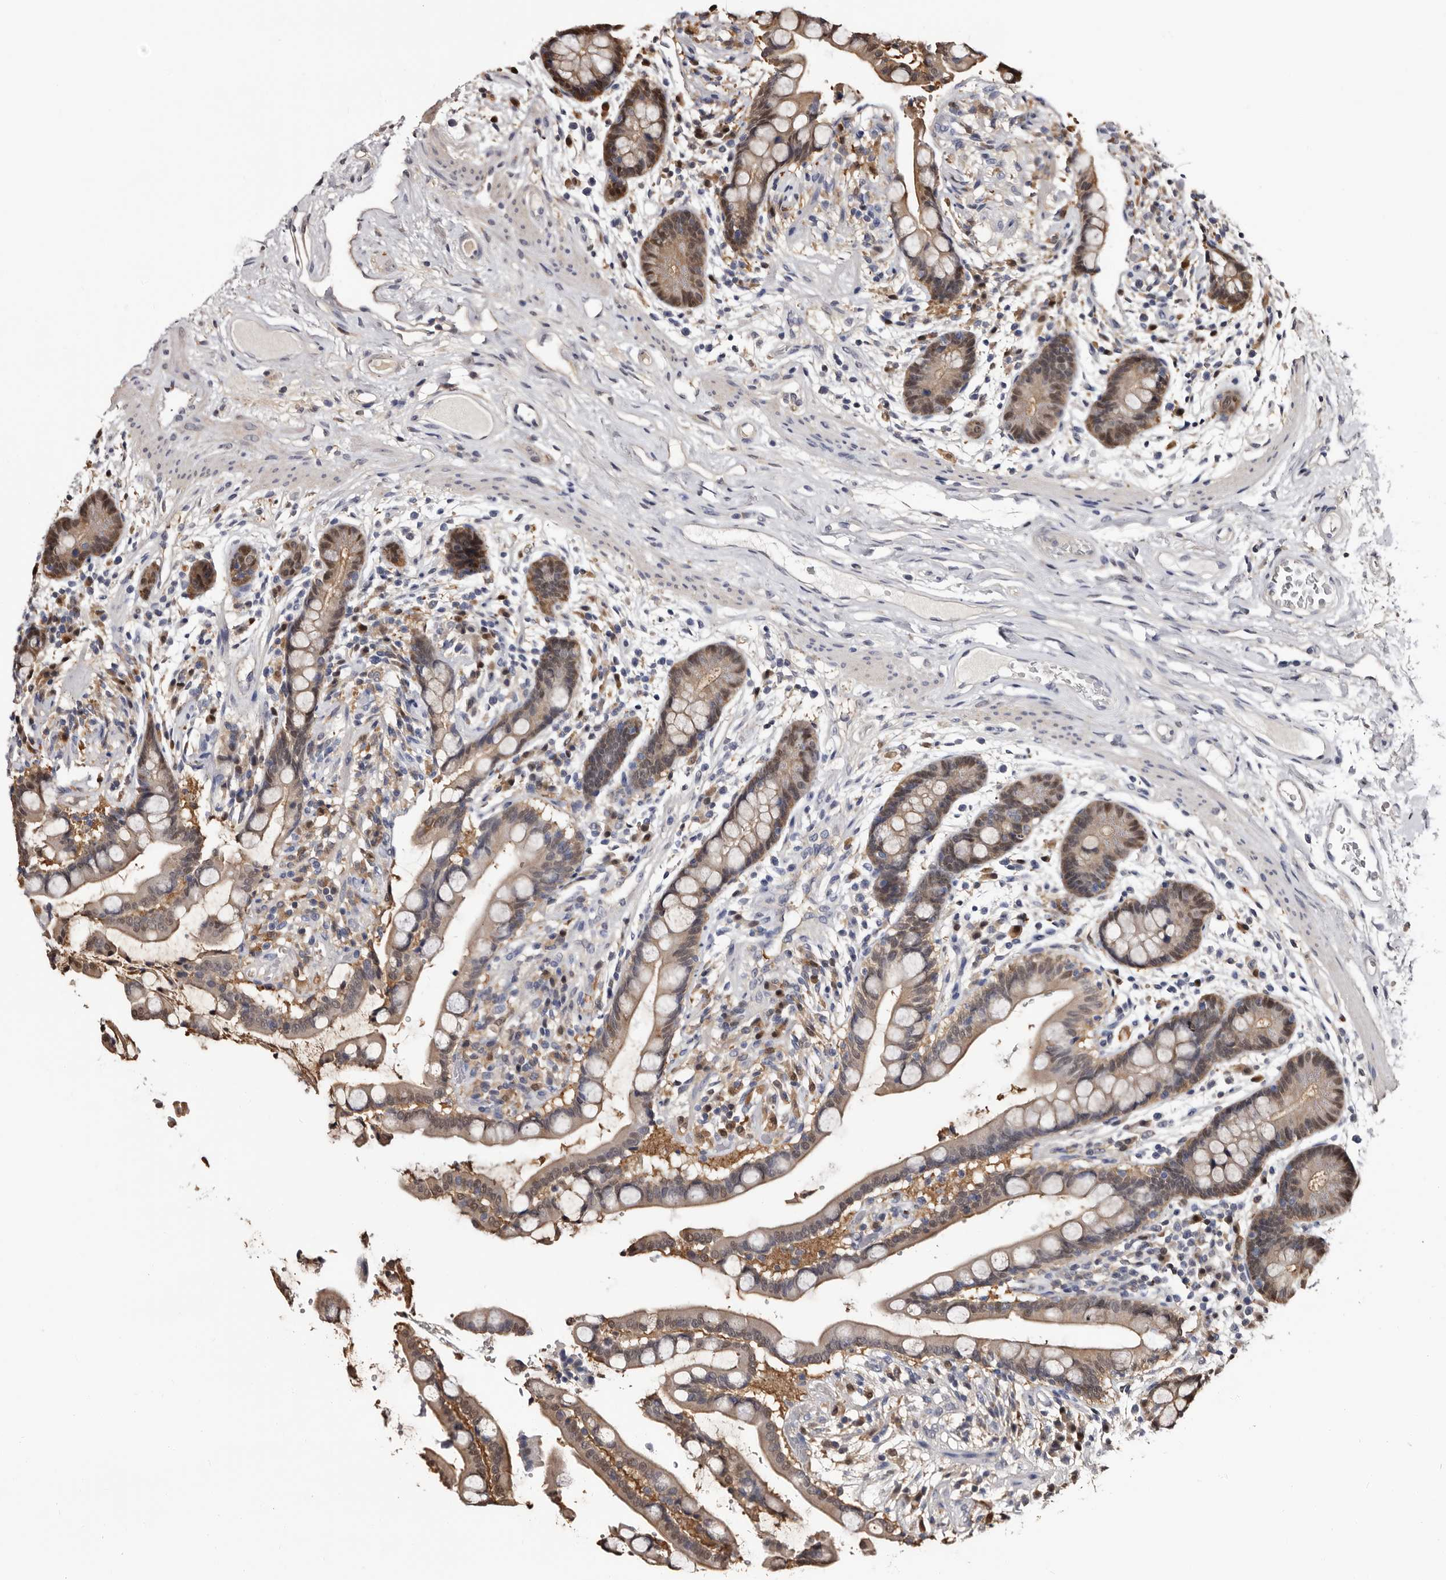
{"staining": {"intensity": "negative", "quantity": "none", "location": "none"}, "tissue": "colon", "cell_type": "Endothelial cells", "image_type": "normal", "snomed": [{"axis": "morphology", "description": "Normal tissue, NOS"}, {"axis": "topography", "description": "Colon"}], "caption": "Colon stained for a protein using immunohistochemistry displays no staining endothelial cells.", "gene": "DNPH1", "patient": {"sex": "male", "age": 73}}